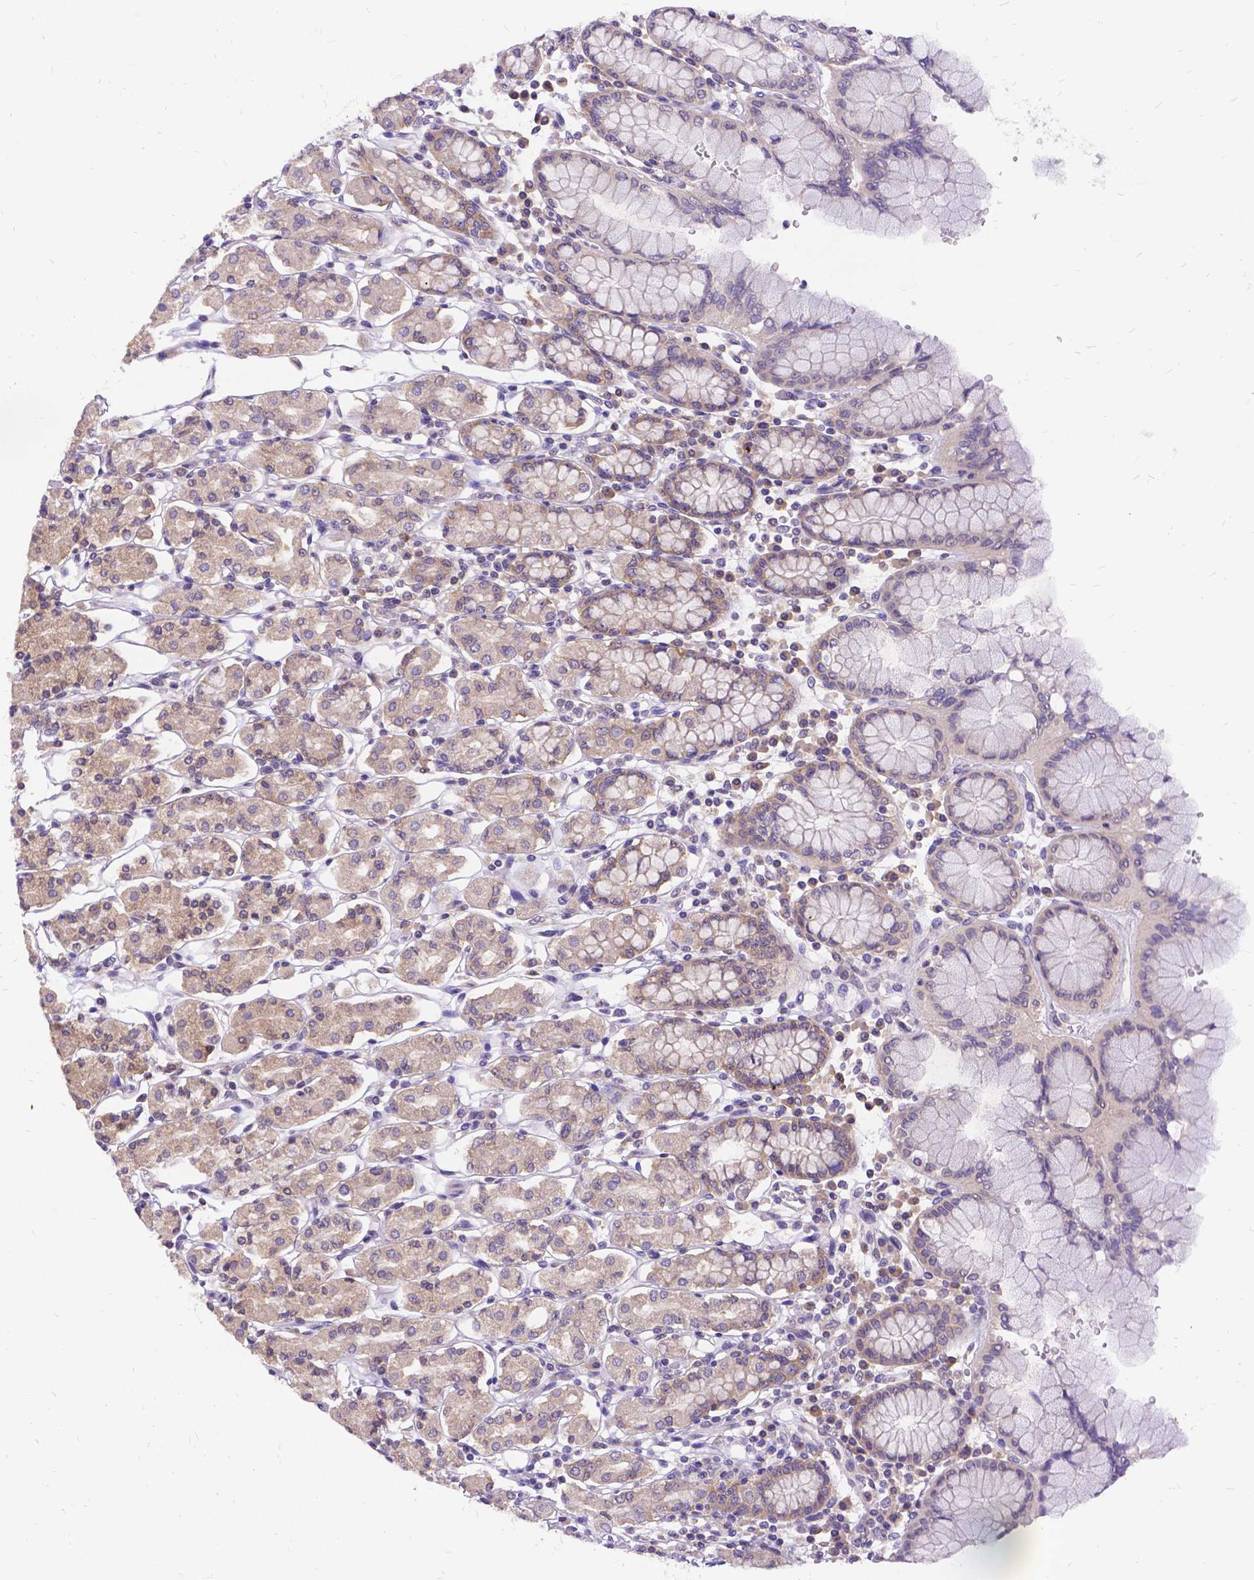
{"staining": {"intensity": "weak", "quantity": "25%-75%", "location": "cytoplasmic/membranous"}, "tissue": "stomach", "cell_type": "Glandular cells", "image_type": "normal", "snomed": [{"axis": "morphology", "description": "Normal tissue, NOS"}, {"axis": "topography", "description": "Stomach, upper"}, {"axis": "topography", "description": "Stomach"}], "caption": "IHC micrograph of normal stomach: human stomach stained using immunohistochemistry displays low levels of weak protein expression localized specifically in the cytoplasmic/membranous of glandular cells, appearing as a cytoplasmic/membranous brown color.", "gene": "DENND6A", "patient": {"sex": "male", "age": 62}}